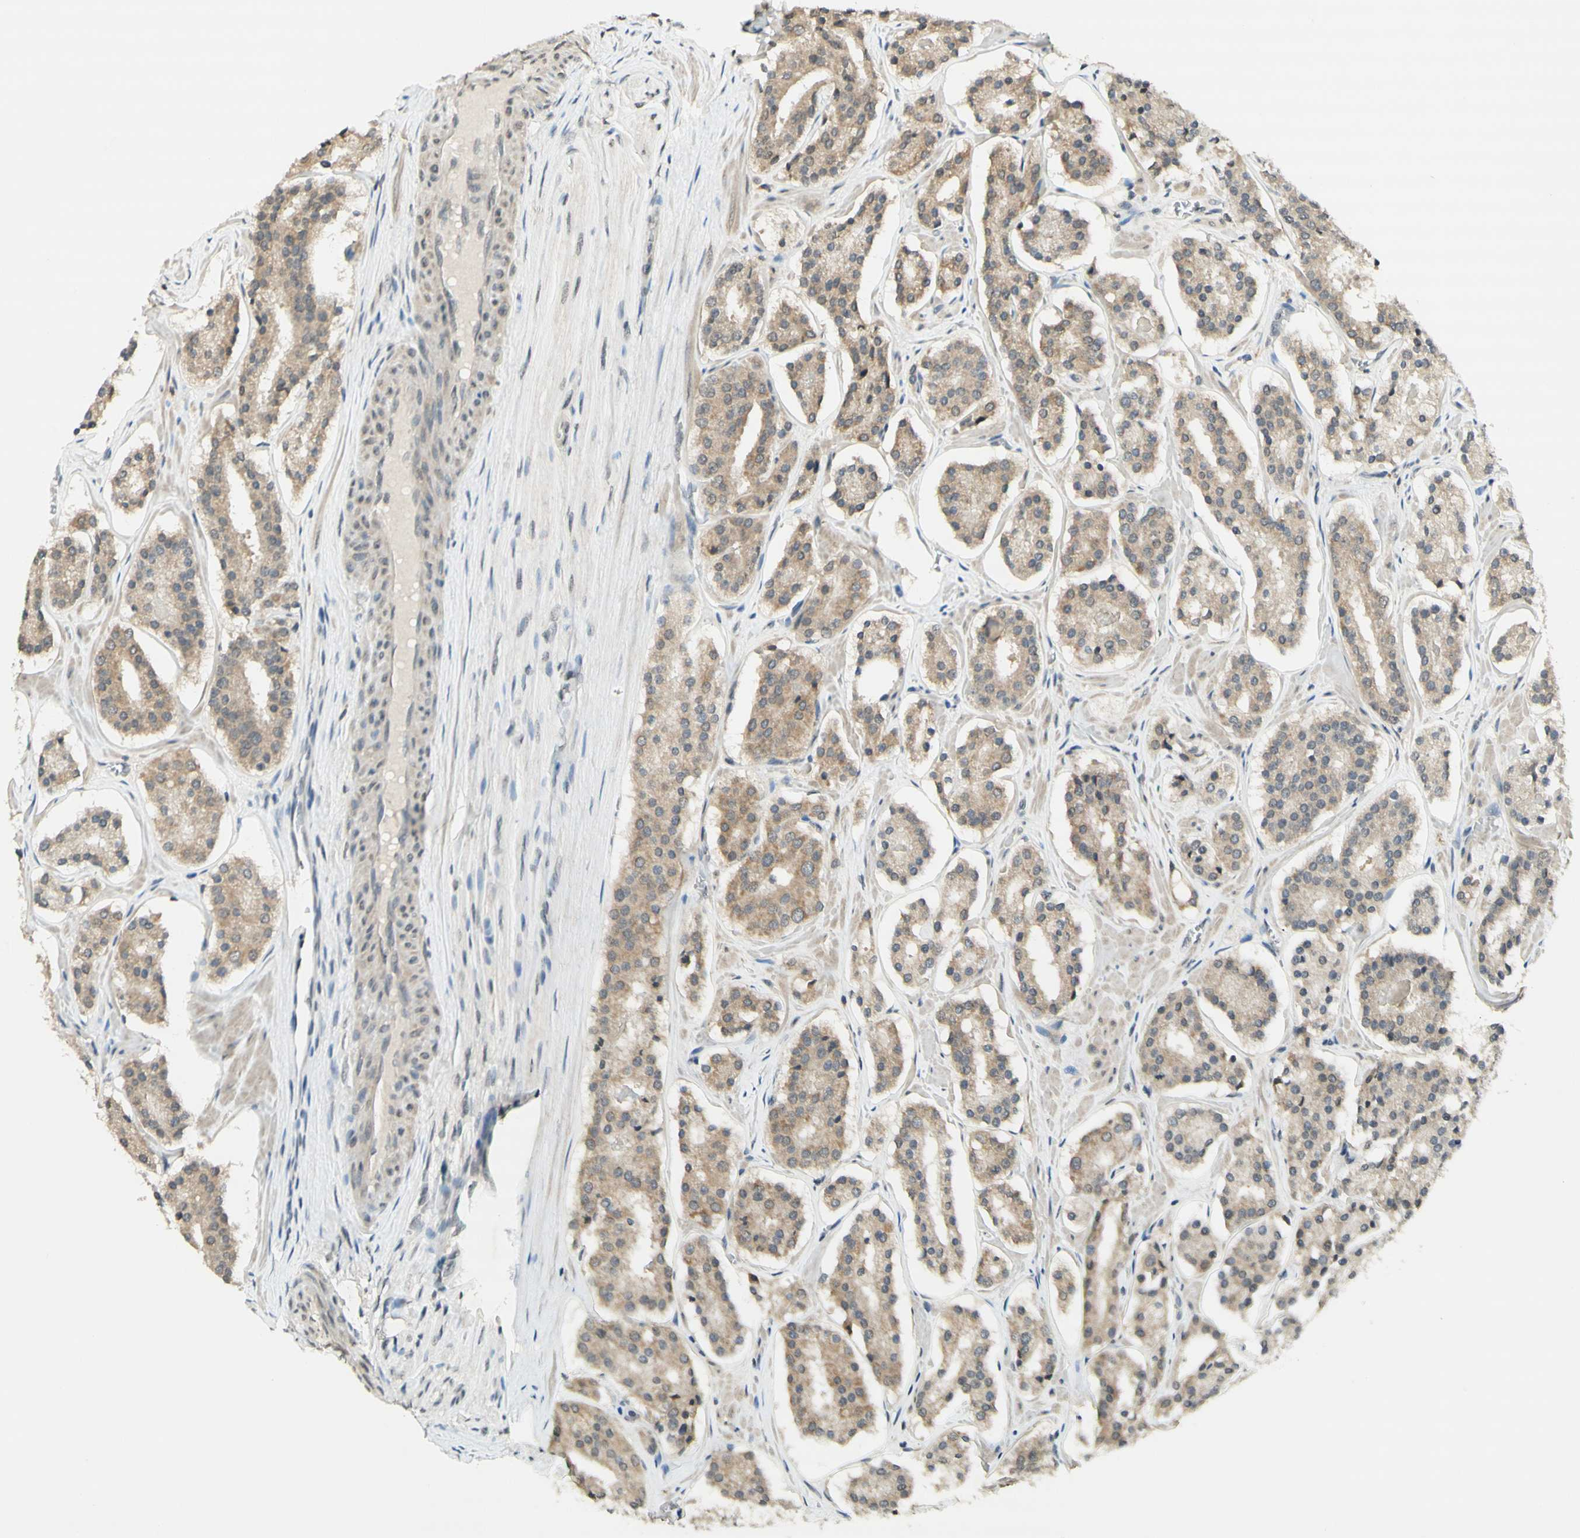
{"staining": {"intensity": "weak", "quantity": ">75%", "location": "cytoplasmic/membranous"}, "tissue": "prostate cancer", "cell_type": "Tumor cells", "image_type": "cancer", "snomed": [{"axis": "morphology", "description": "Adenocarcinoma, High grade"}, {"axis": "topography", "description": "Prostate"}], "caption": "Protein expression analysis of human prostate adenocarcinoma (high-grade) reveals weak cytoplasmic/membranous staining in about >75% of tumor cells.", "gene": "GLI1", "patient": {"sex": "male", "age": 60}}